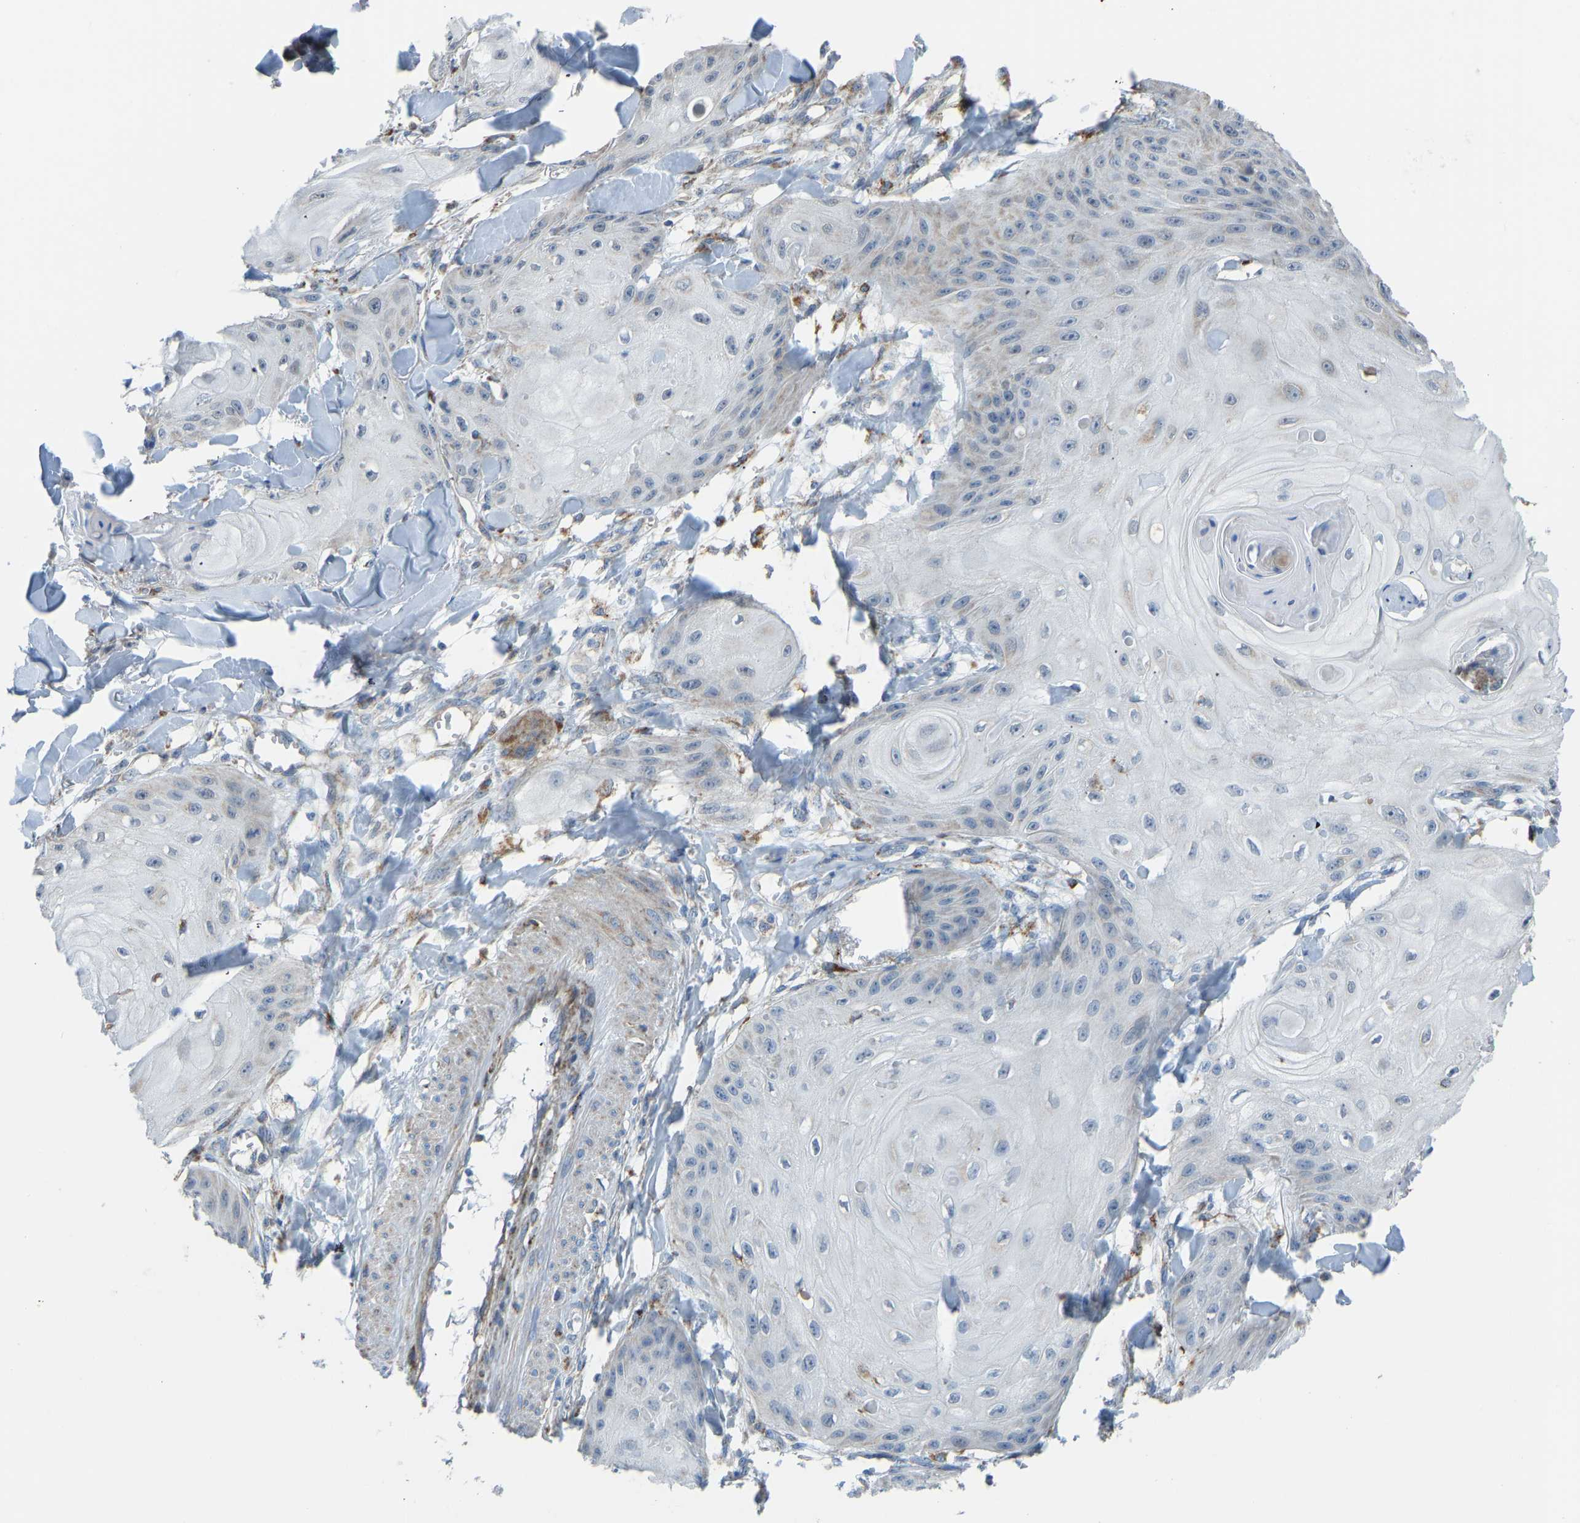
{"staining": {"intensity": "negative", "quantity": "none", "location": "none"}, "tissue": "skin cancer", "cell_type": "Tumor cells", "image_type": "cancer", "snomed": [{"axis": "morphology", "description": "Squamous cell carcinoma, NOS"}, {"axis": "topography", "description": "Skin"}], "caption": "A high-resolution histopathology image shows IHC staining of skin cancer (squamous cell carcinoma), which demonstrates no significant expression in tumor cells.", "gene": "SMIM20", "patient": {"sex": "male", "age": 74}}